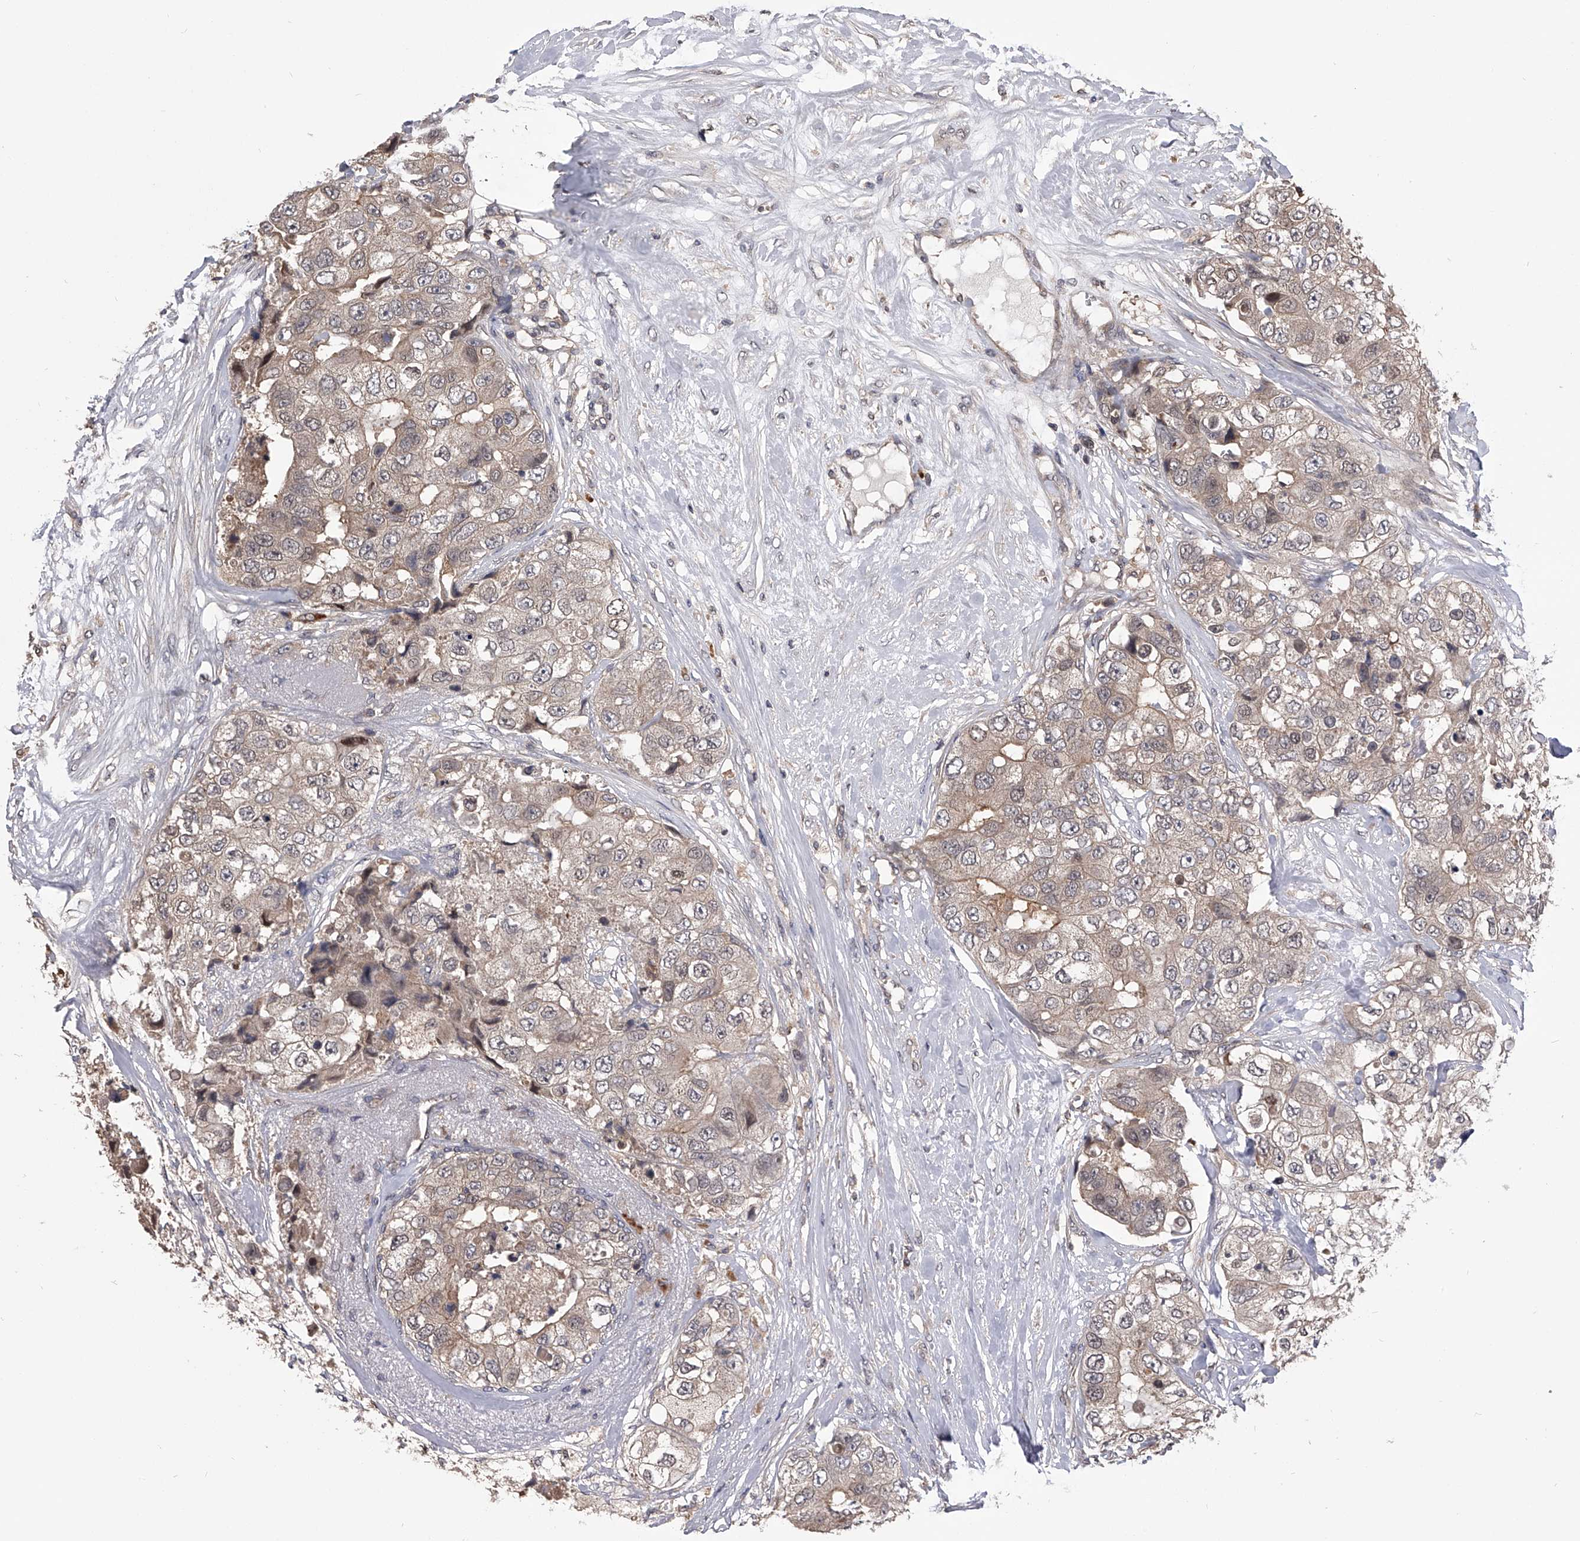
{"staining": {"intensity": "weak", "quantity": "25%-75%", "location": "cytoplasmic/membranous"}, "tissue": "breast cancer", "cell_type": "Tumor cells", "image_type": "cancer", "snomed": [{"axis": "morphology", "description": "Duct carcinoma"}, {"axis": "topography", "description": "Breast"}], "caption": "IHC of human breast invasive ductal carcinoma reveals low levels of weak cytoplasmic/membranous expression in approximately 25%-75% of tumor cells.", "gene": "PAN3", "patient": {"sex": "female", "age": 62}}